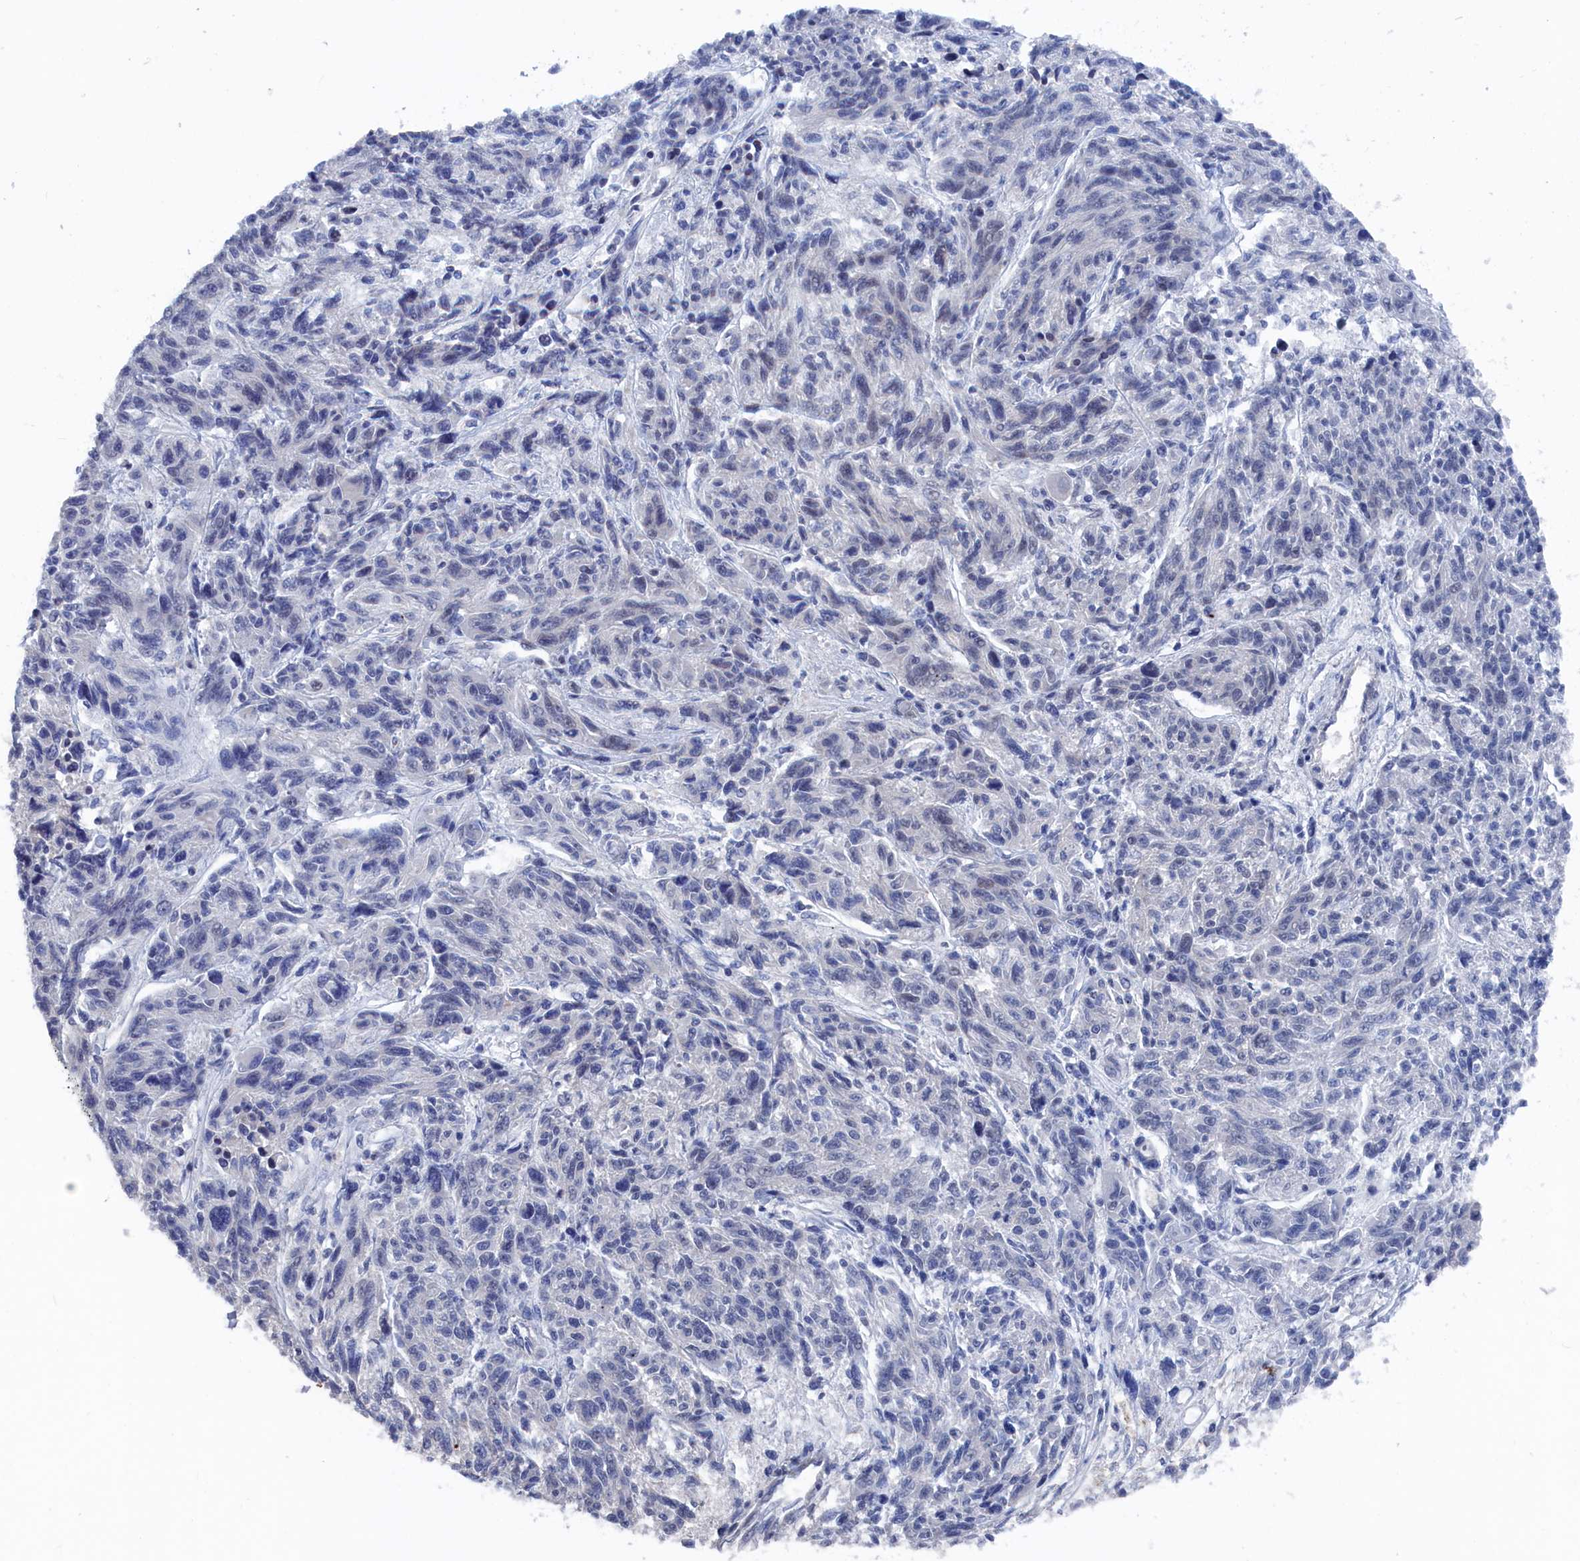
{"staining": {"intensity": "negative", "quantity": "none", "location": "none"}, "tissue": "melanoma", "cell_type": "Tumor cells", "image_type": "cancer", "snomed": [{"axis": "morphology", "description": "Malignant melanoma, NOS"}, {"axis": "topography", "description": "Skin"}], "caption": "The immunohistochemistry (IHC) micrograph has no significant expression in tumor cells of malignant melanoma tissue.", "gene": "MARCHF3", "patient": {"sex": "male", "age": 53}}